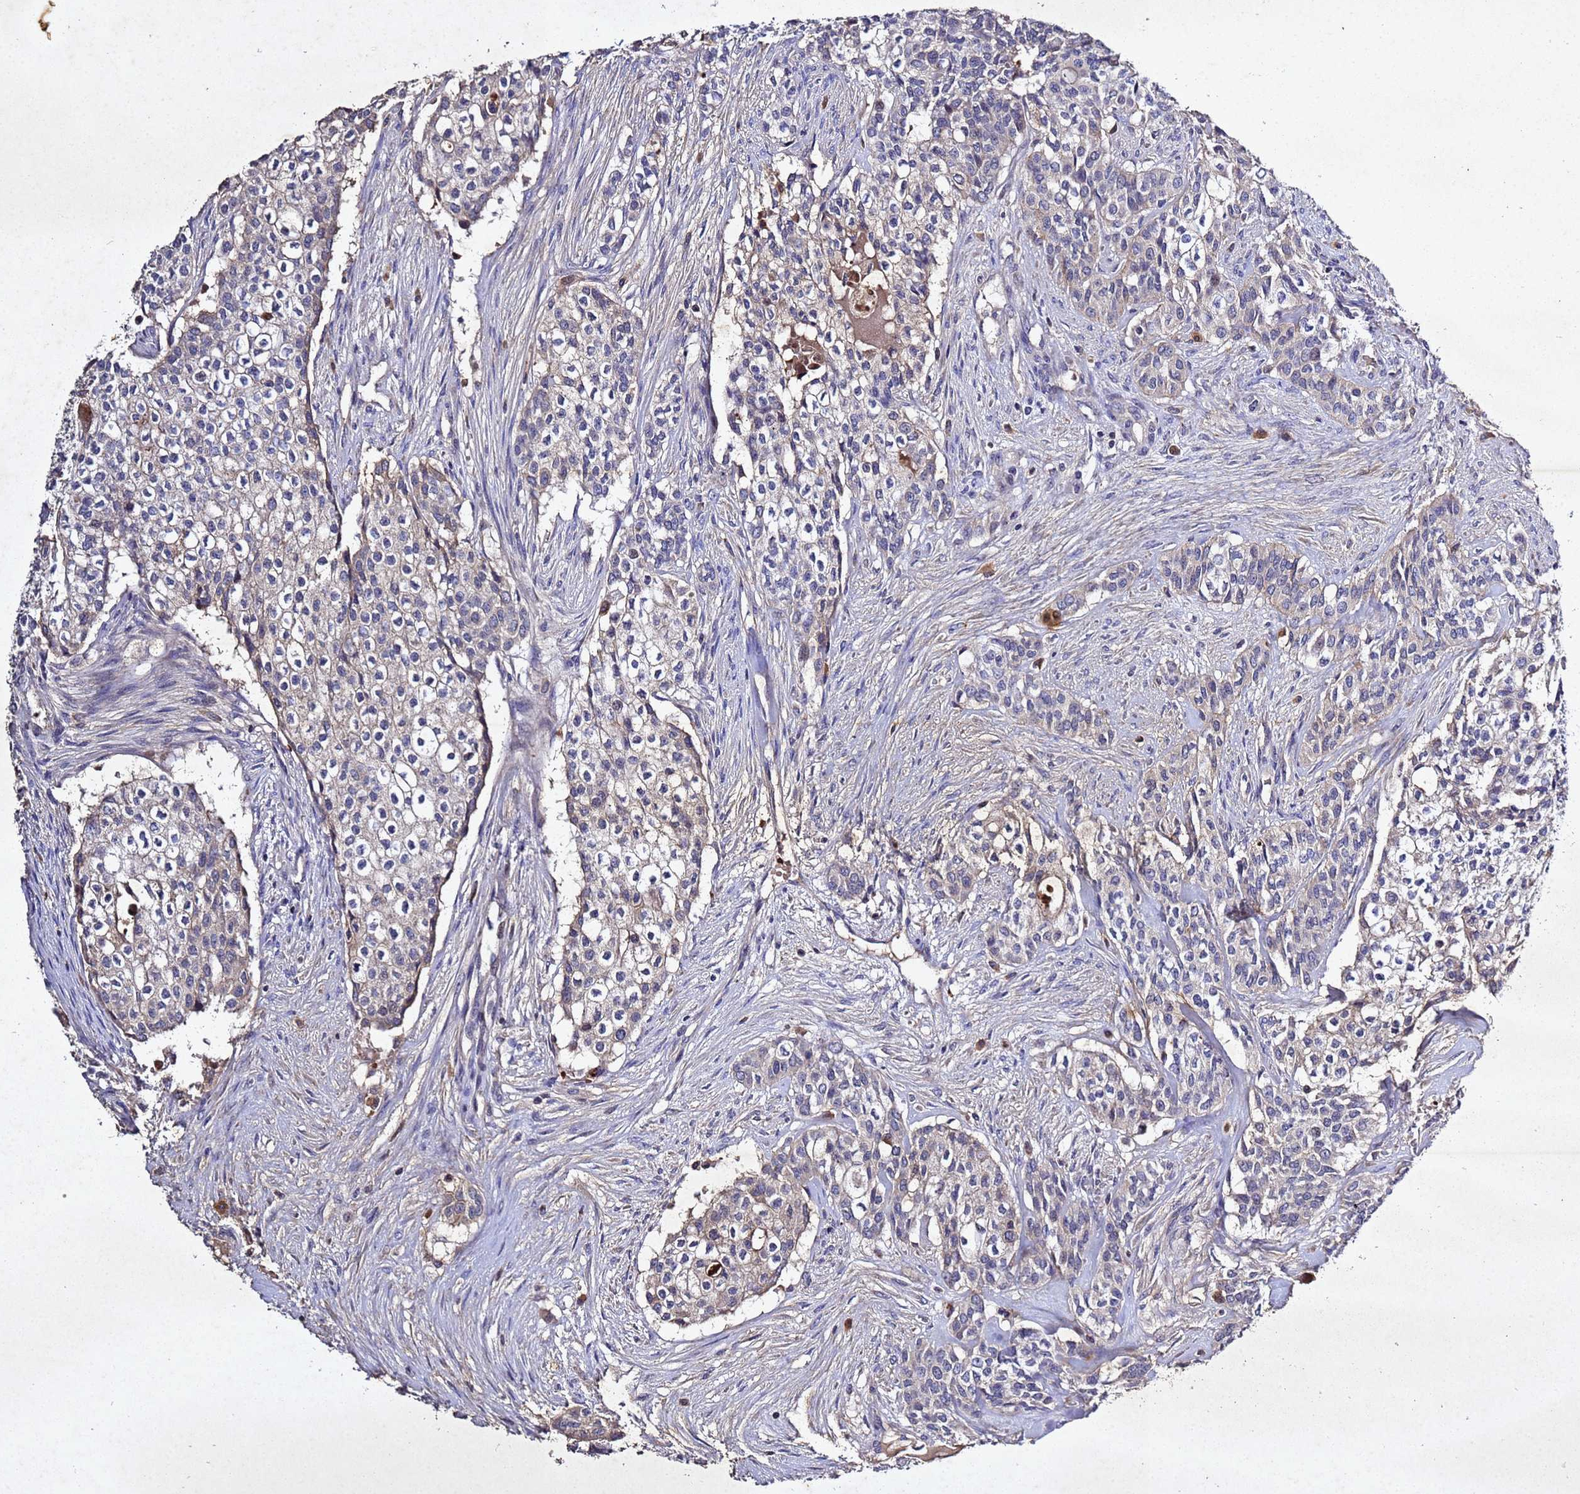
{"staining": {"intensity": "weak", "quantity": "<25%", "location": "cytoplasmic/membranous"}, "tissue": "head and neck cancer", "cell_type": "Tumor cells", "image_type": "cancer", "snomed": [{"axis": "morphology", "description": "Adenocarcinoma, NOS"}, {"axis": "topography", "description": "Head-Neck"}], "caption": "Immunohistochemistry (IHC) image of human head and neck cancer stained for a protein (brown), which shows no positivity in tumor cells. Nuclei are stained in blue.", "gene": "SV2B", "patient": {"sex": "male", "age": 81}}